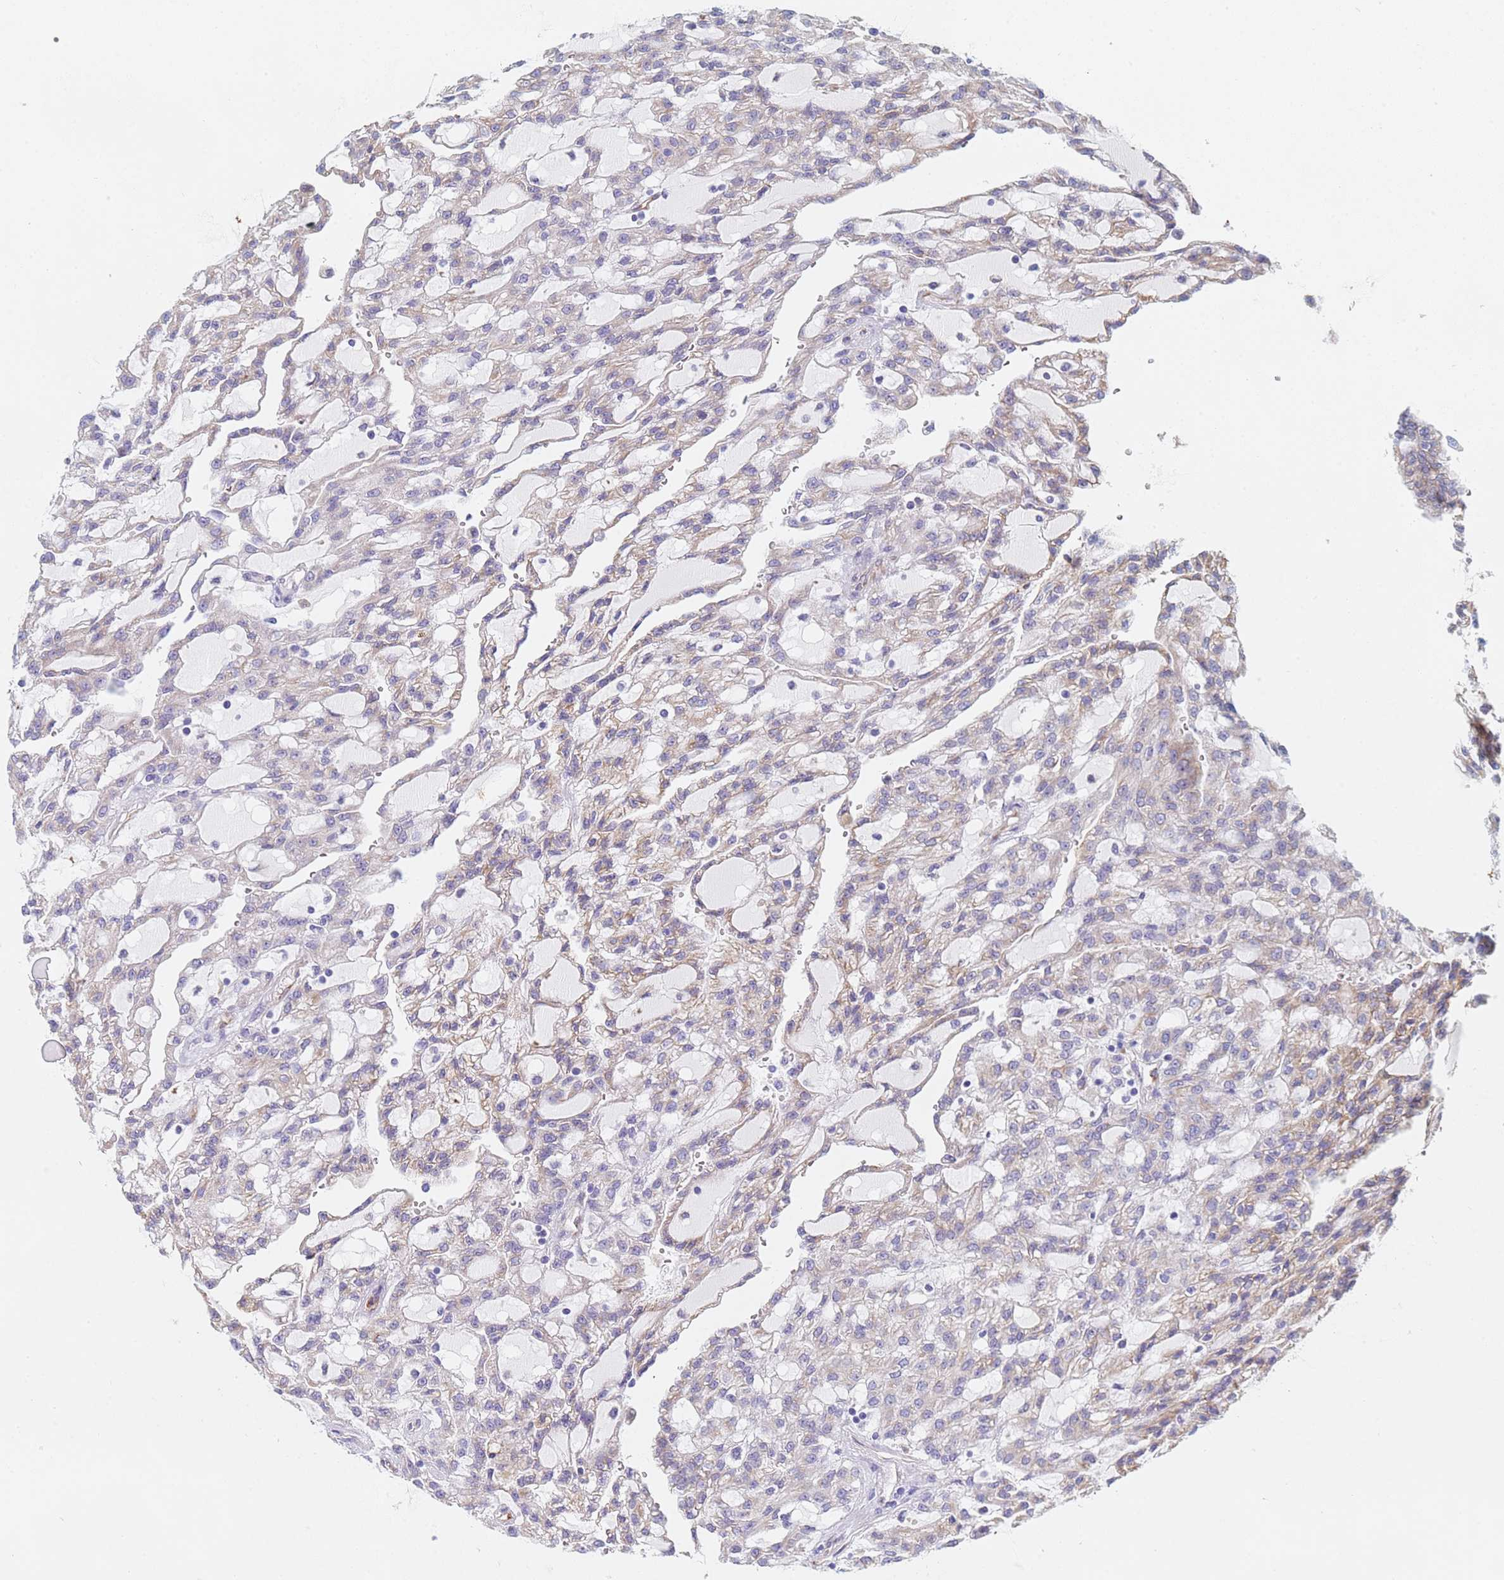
{"staining": {"intensity": "weak", "quantity": "25%-75%", "location": "cytoplasmic/membranous"}, "tissue": "renal cancer", "cell_type": "Tumor cells", "image_type": "cancer", "snomed": [{"axis": "morphology", "description": "Adenocarcinoma, NOS"}, {"axis": "topography", "description": "Kidney"}], "caption": "Human adenocarcinoma (renal) stained for a protein (brown) displays weak cytoplasmic/membranous positive expression in approximately 25%-75% of tumor cells.", "gene": "GDAP2", "patient": {"sex": "male", "age": 63}}